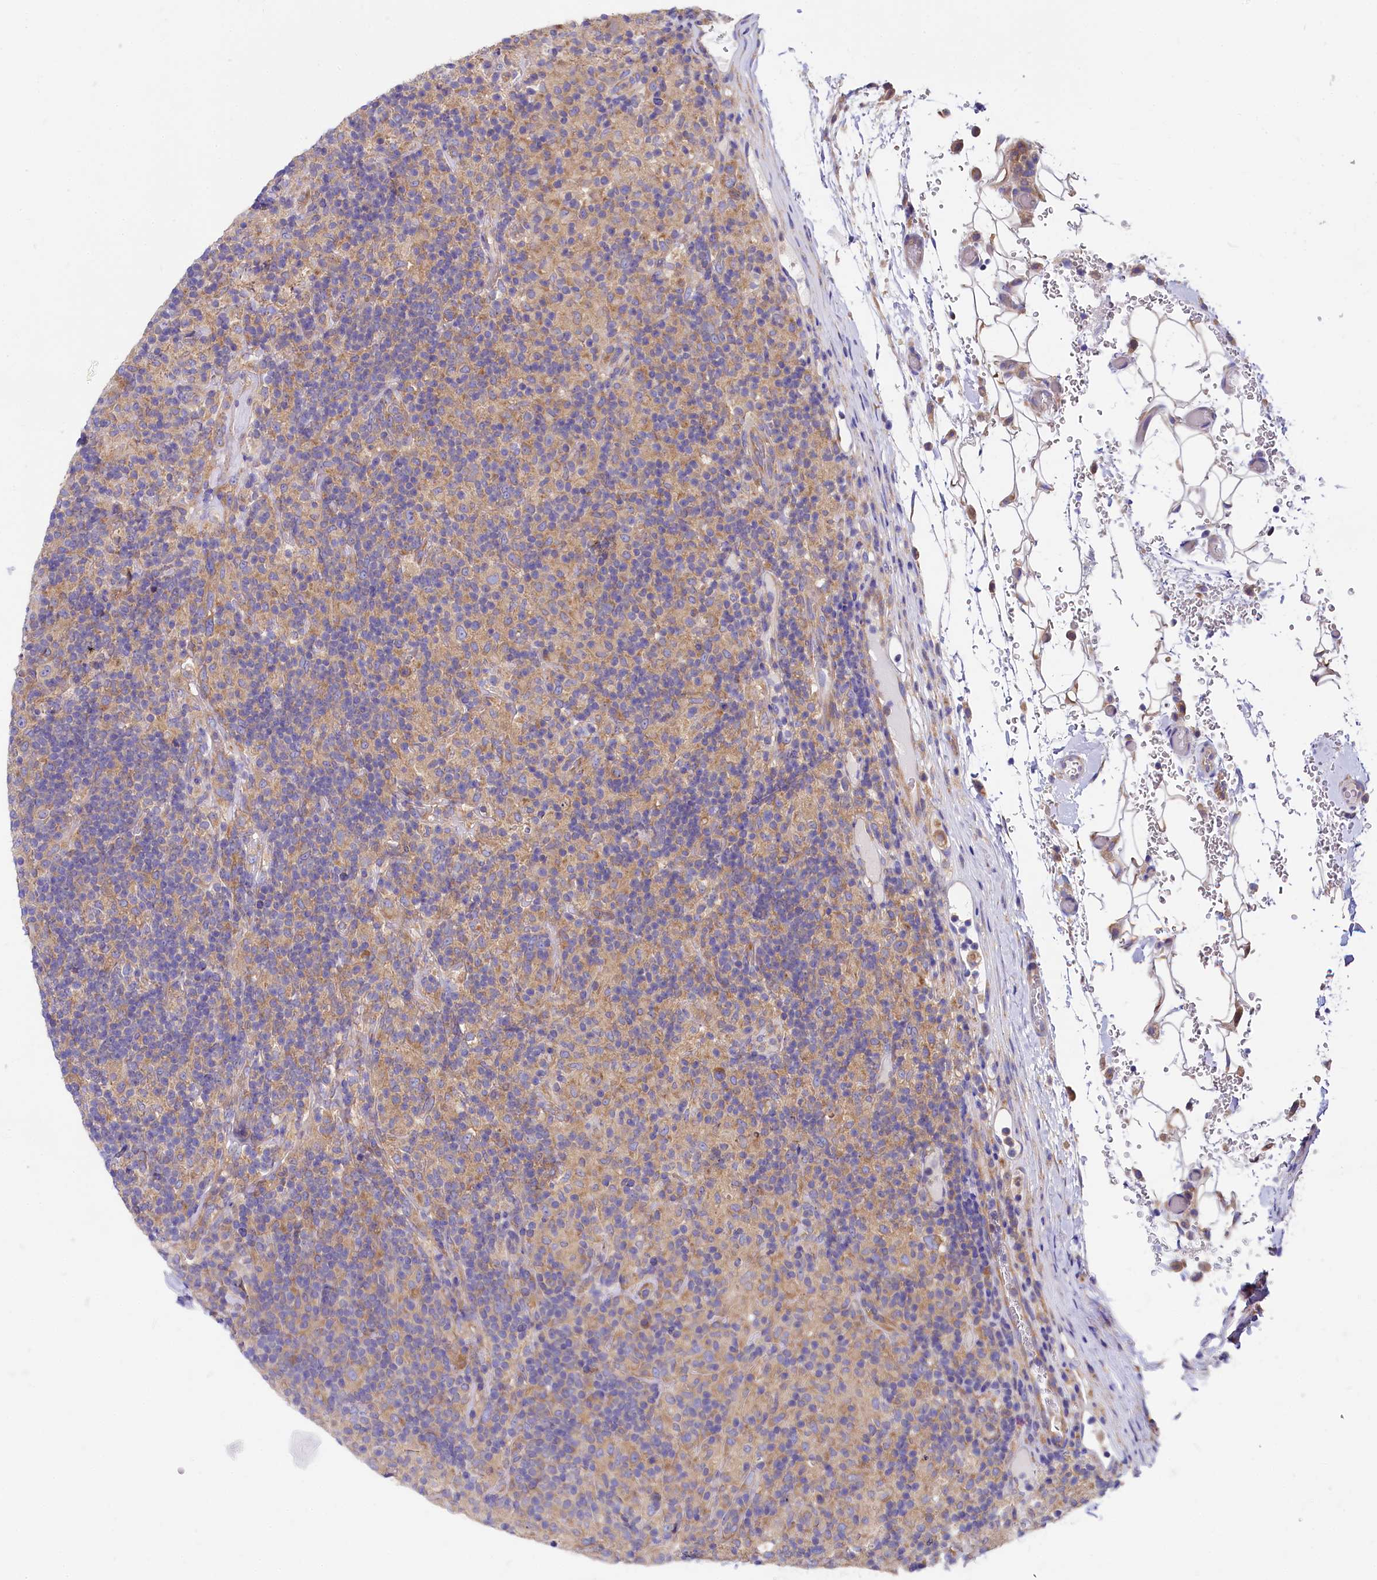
{"staining": {"intensity": "weak", "quantity": "25%-75%", "location": "cytoplasmic/membranous"}, "tissue": "lymphoma", "cell_type": "Tumor cells", "image_type": "cancer", "snomed": [{"axis": "morphology", "description": "Hodgkin's disease, NOS"}, {"axis": "topography", "description": "Lymph node"}], "caption": "The micrograph reveals a brown stain indicating the presence of a protein in the cytoplasmic/membranous of tumor cells in Hodgkin's disease.", "gene": "QARS1", "patient": {"sex": "male", "age": 70}}